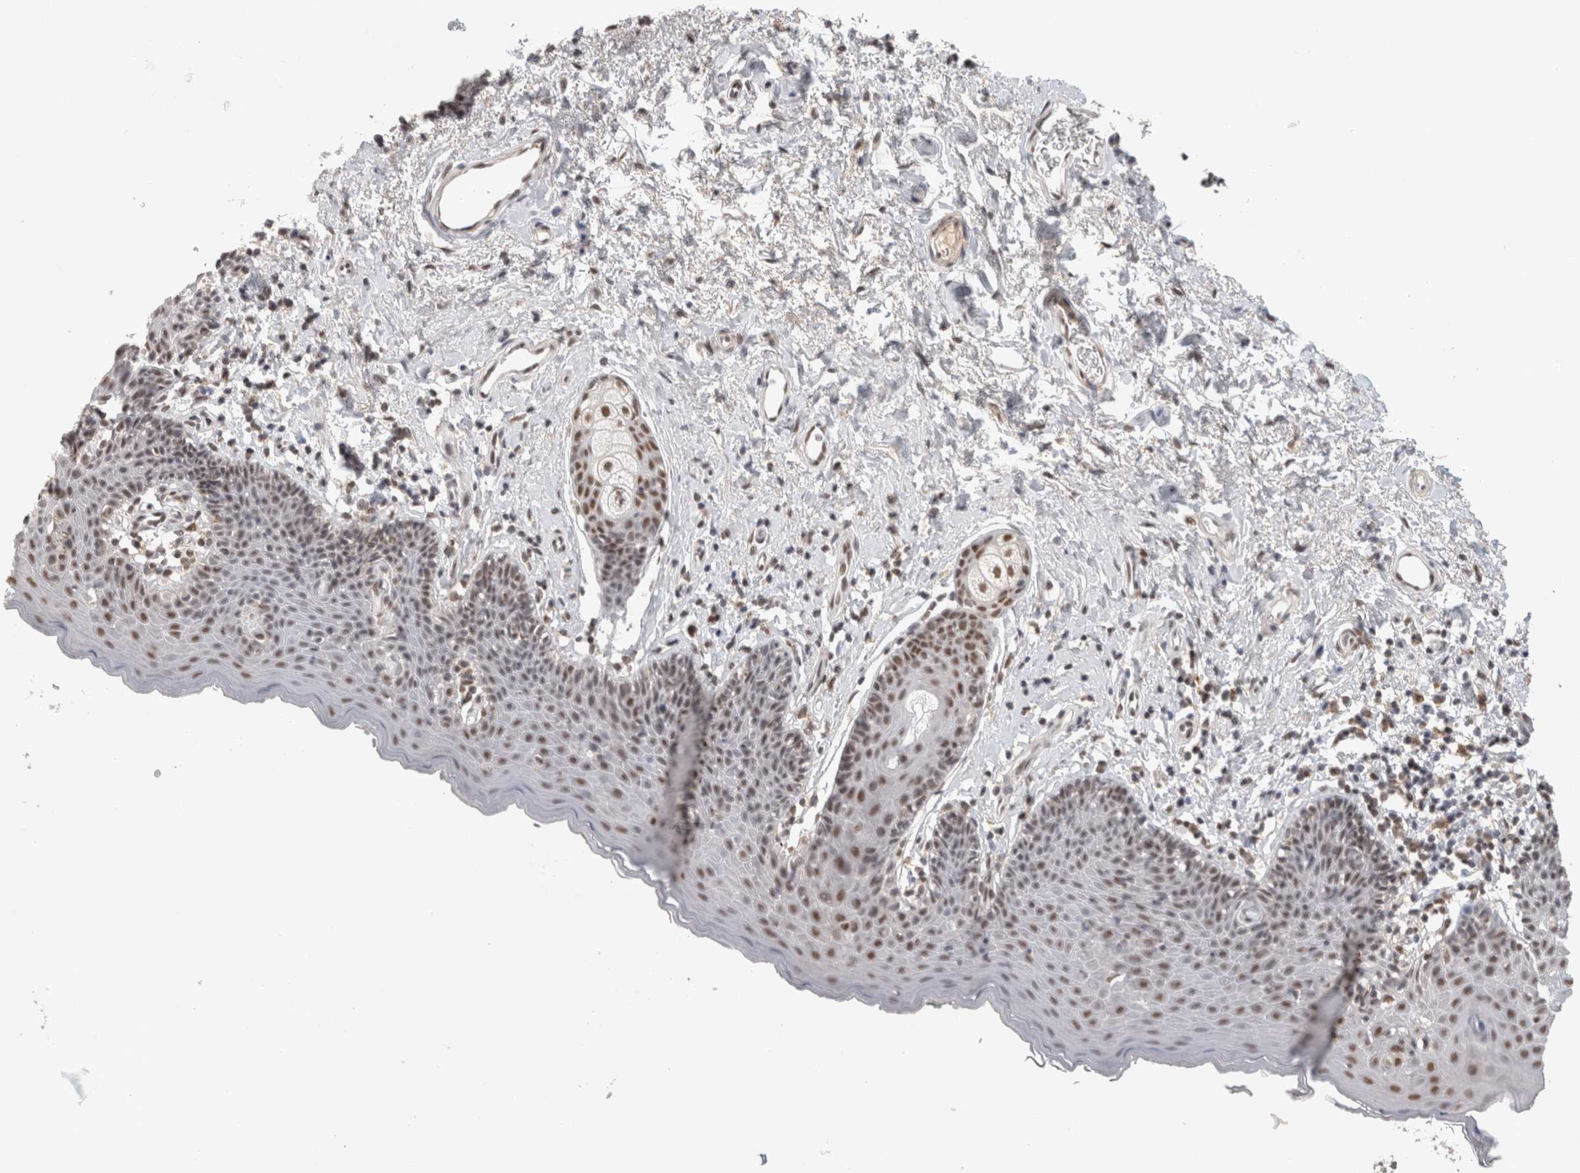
{"staining": {"intensity": "moderate", "quantity": "25%-75%", "location": "nuclear"}, "tissue": "skin", "cell_type": "Epidermal cells", "image_type": "normal", "snomed": [{"axis": "morphology", "description": "Normal tissue, NOS"}, {"axis": "topography", "description": "Vulva"}], "caption": "A histopathology image of human skin stained for a protein exhibits moderate nuclear brown staining in epidermal cells. Immunohistochemistry stains the protein in brown and the nuclei are stained blue.", "gene": "ZNF830", "patient": {"sex": "female", "age": 66}}